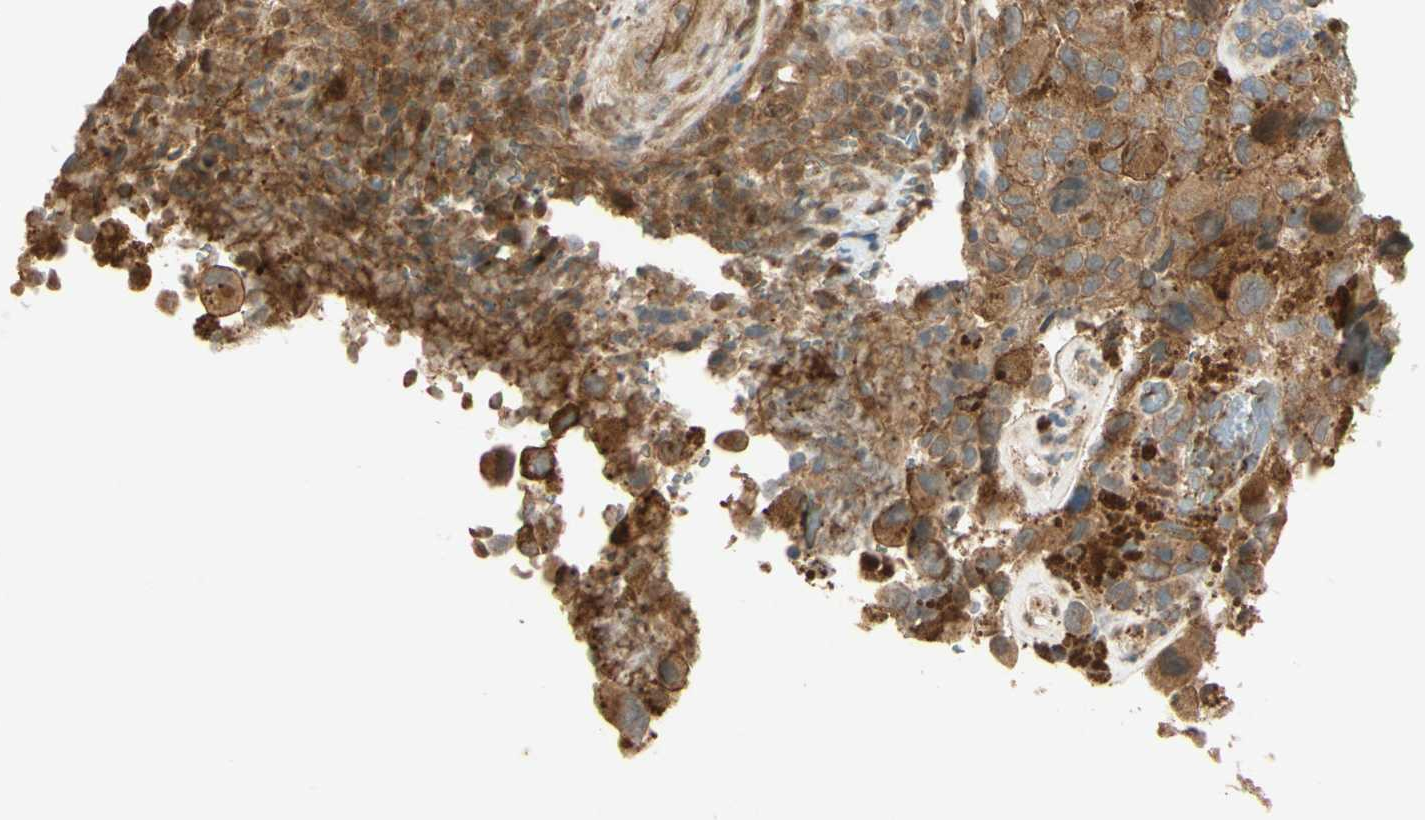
{"staining": {"intensity": "moderate", "quantity": ">75%", "location": "cytoplasmic/membranous"}, "tissue": "melanoma", "cell_type": "Tumor cells", "image_type": "cancer", "snomed": [{"axis": "morphology", "description": "Malignant melanoma, NOS"}, {"axis": "topography", "description": "Skin"}], "caption": "Tumor cells exhibit moderate cytoplasmic/membranous positivity in about >75% of cells in melanoma. Nuclei are stained in blue.", "gene": "EPHA8", "patient": {"sex": "female", "age": 73}}